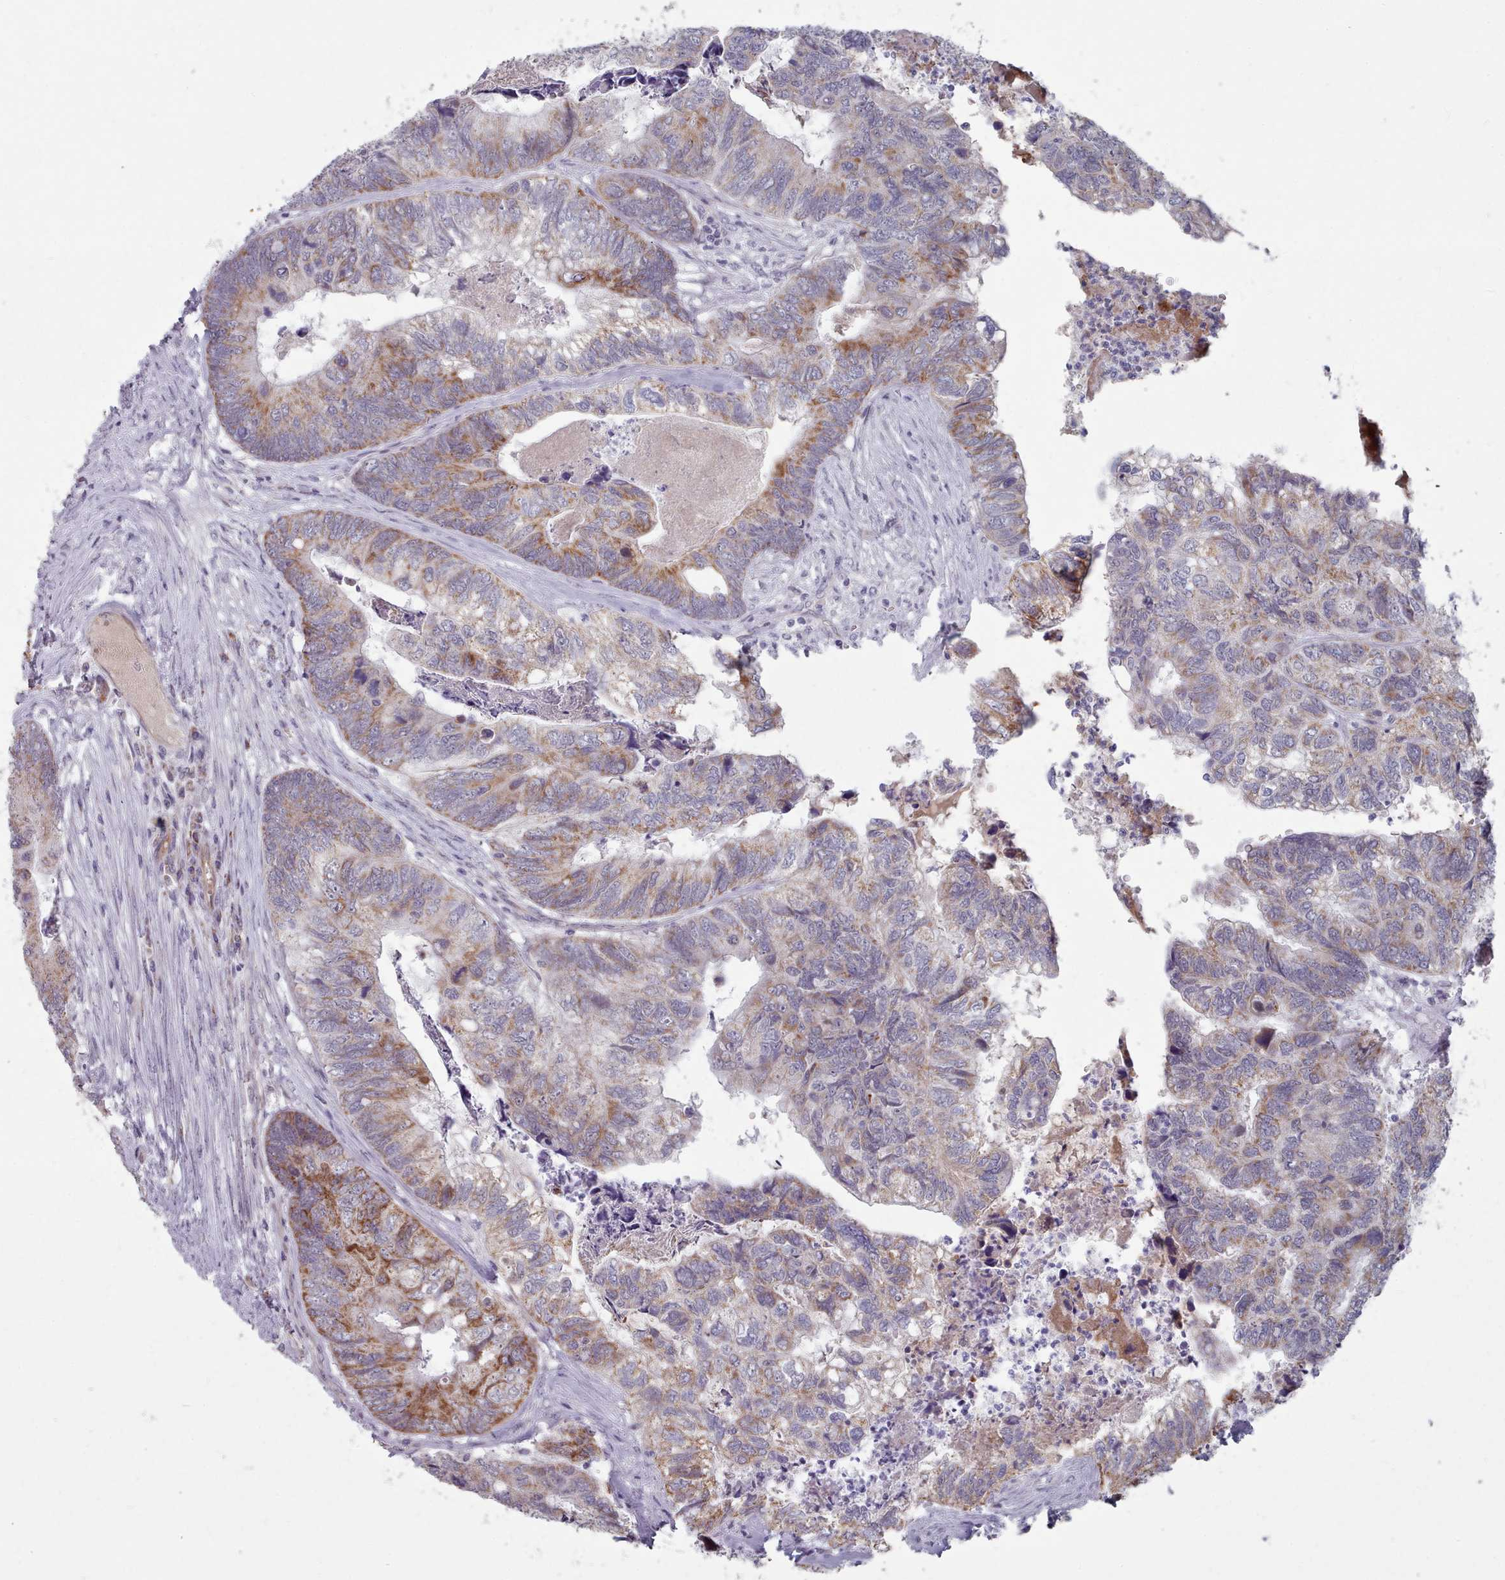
{"staining": {"intensity": "moderate", "quantity": "25%-75%", "location": "cytoplasmic/membranous"}, "tissue": "colorectal cancer", "cell_type": "Tumor cells", "image_type": "cancer", "snomed": [{"axis": "morphology", "description": "Adenocarcinoma, NOS"}, {"axis": "topography", "description": "Colon"}], "caption": "High-power microscopy captured an immunohistochemistry (IHC) photomicrograph of colorectal adenocarcinoma, revealing moderate cytoplasmic/membranous staining in approximately 25%-75% of tumor cells.", "gene": "TRARG1", "patient": {"sex": "female", "age": 67}}